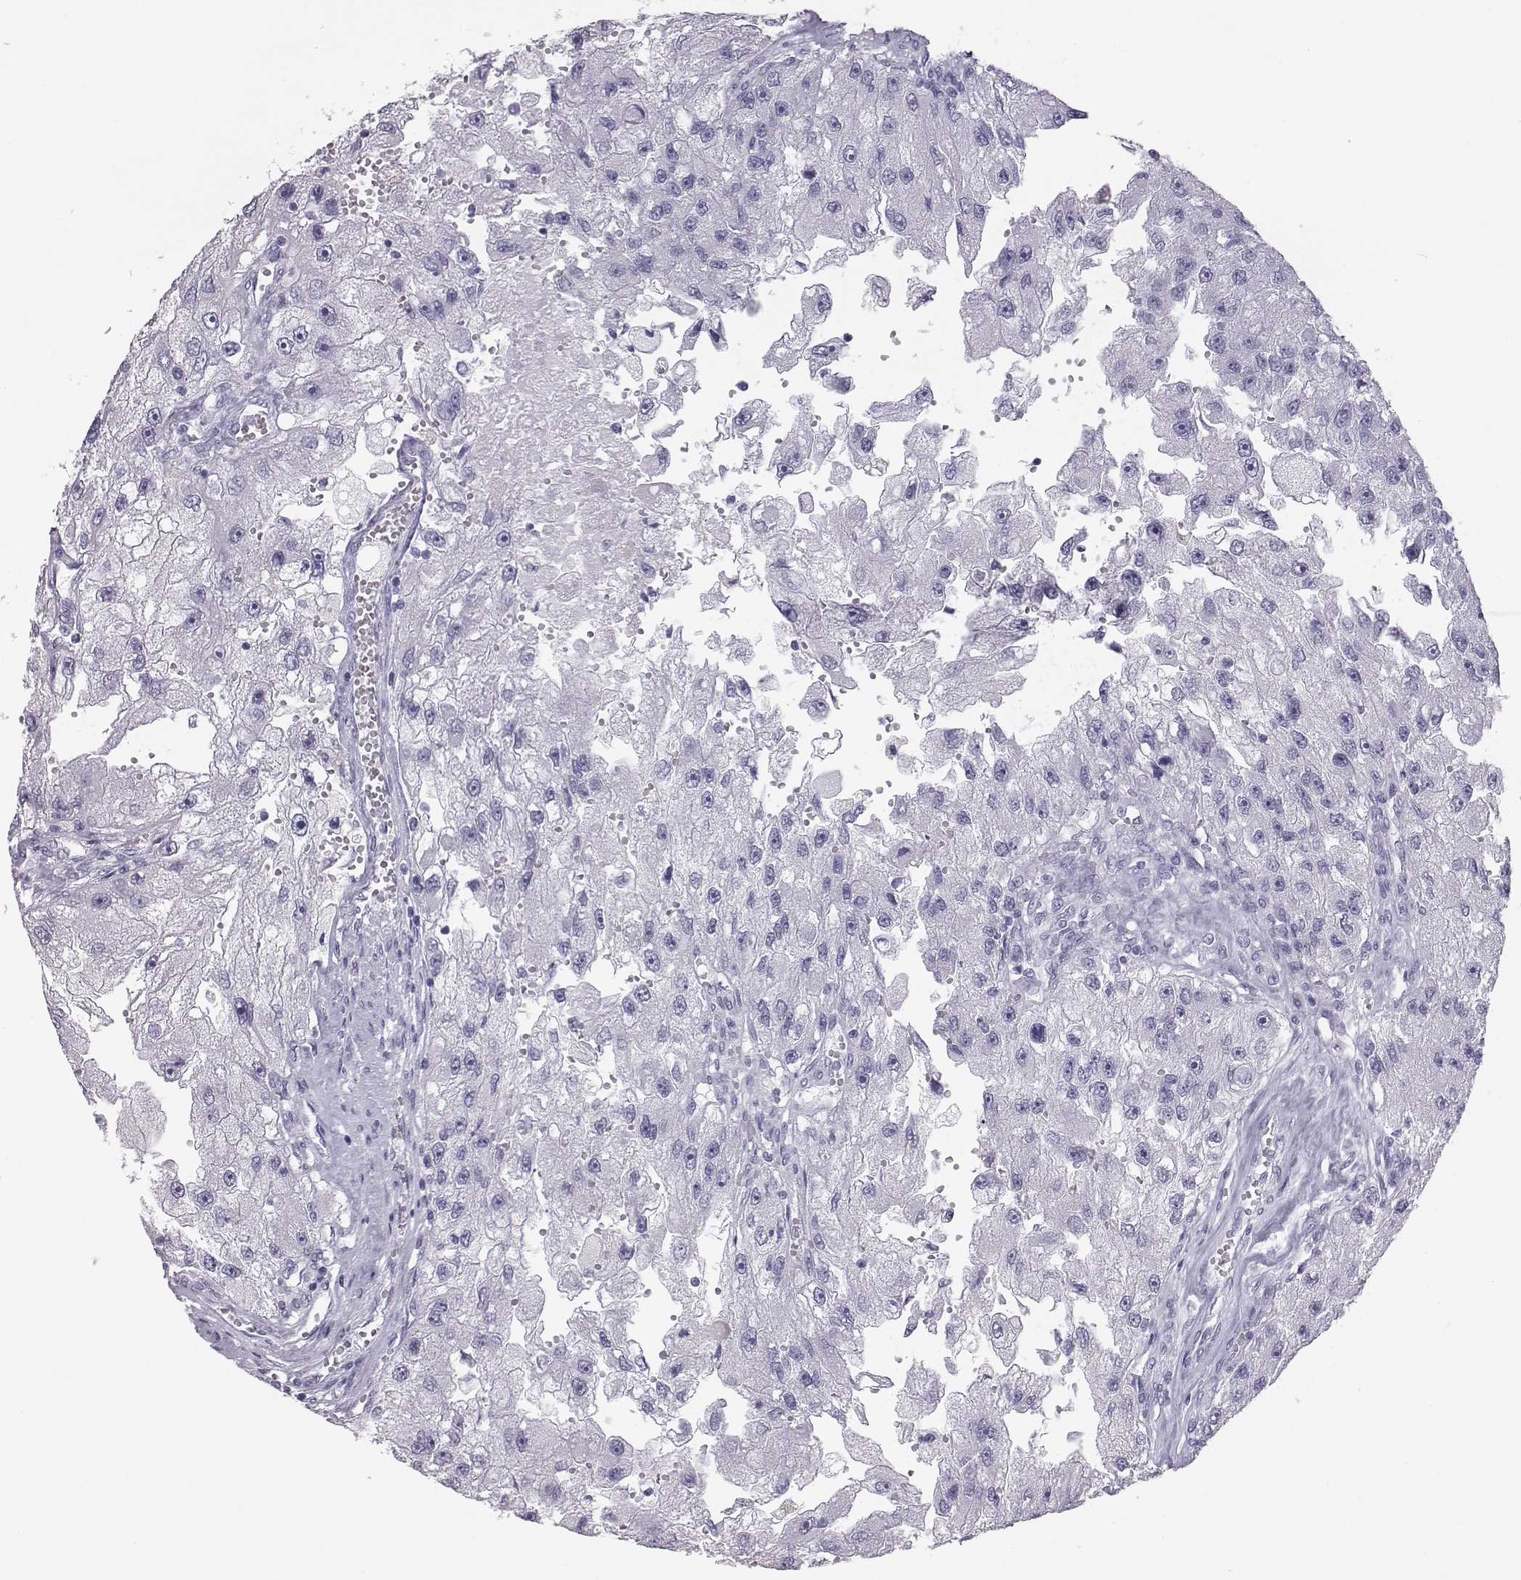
{"staining": {"intensity": "negative", "quantity": "none", "location": "none"}, "tissue": "renal cancer", "cell_type": "Tumor cells", "image_type": "cancer", "snomed": [{"axis": "morphology", "description": "Adenocarcinoma, NOS"}, {"axis": "topography", "description": "Kidney"}], "caption": "Immunohistochemical staining of adenocarcinoma (renal) exhibits no significant expression in tumor cells.", "gene": "ITLN2", "patient": {"sex": "male", "age": 63}}